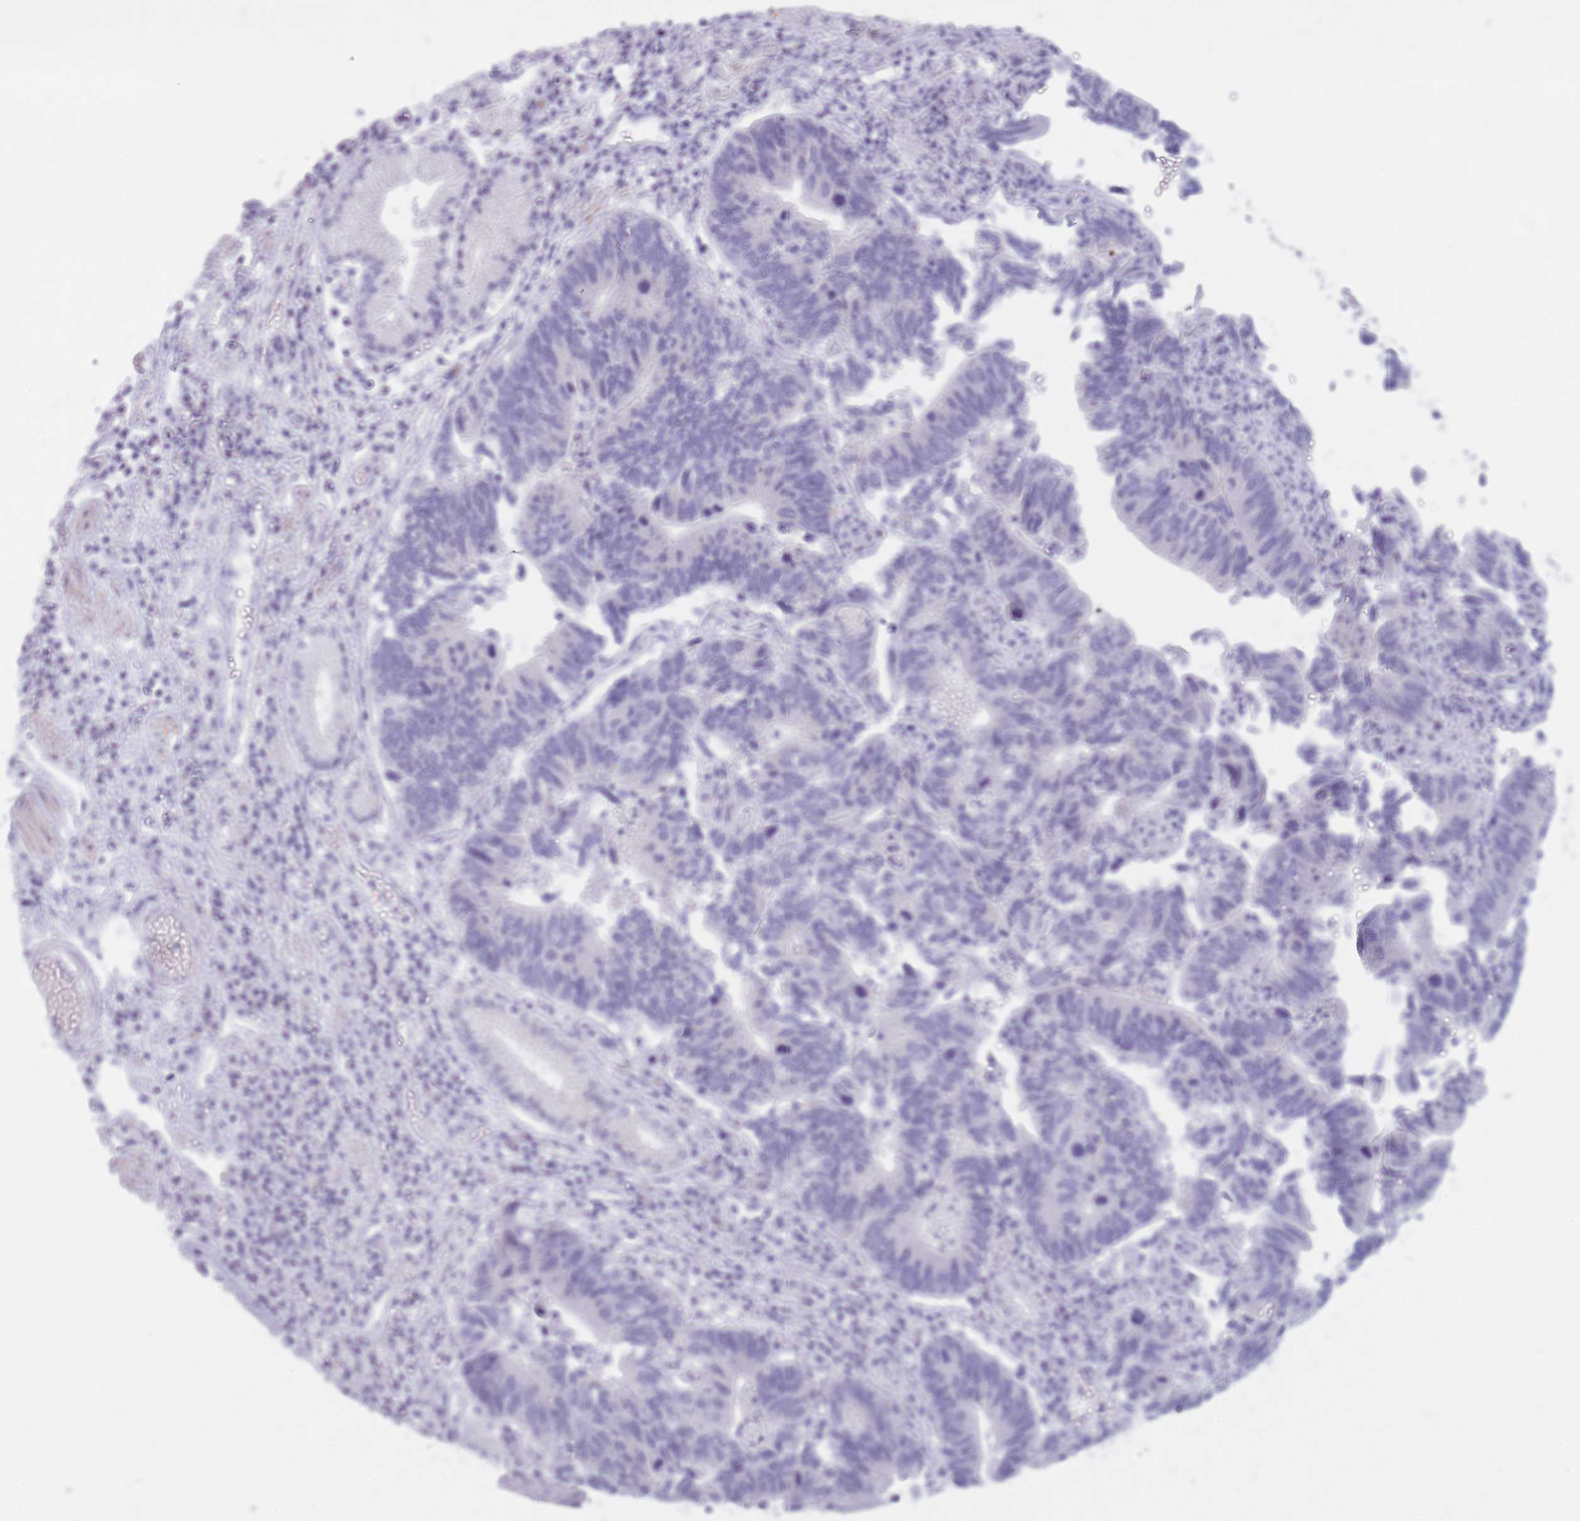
{"staining": {"intensity": "negative", "quantity": "none", "location": "none"}, "tissue": "stomach cancer", "cell_type": "Tumor cells", "image_type": "cancer", "snomed": [{"axis": "morphology", "description": "Adenocarcinoma, NOS"}, {"axis": "topography", "description": "Stomach"}], "caption": "DAB (3,3'-diaminobenzidine) immunohistochemical staining of stomach cancer shows no significant positivity in tumor cells.", "gene": "GOLGA6D", "patient": {"sex": "male", "age": 59}}